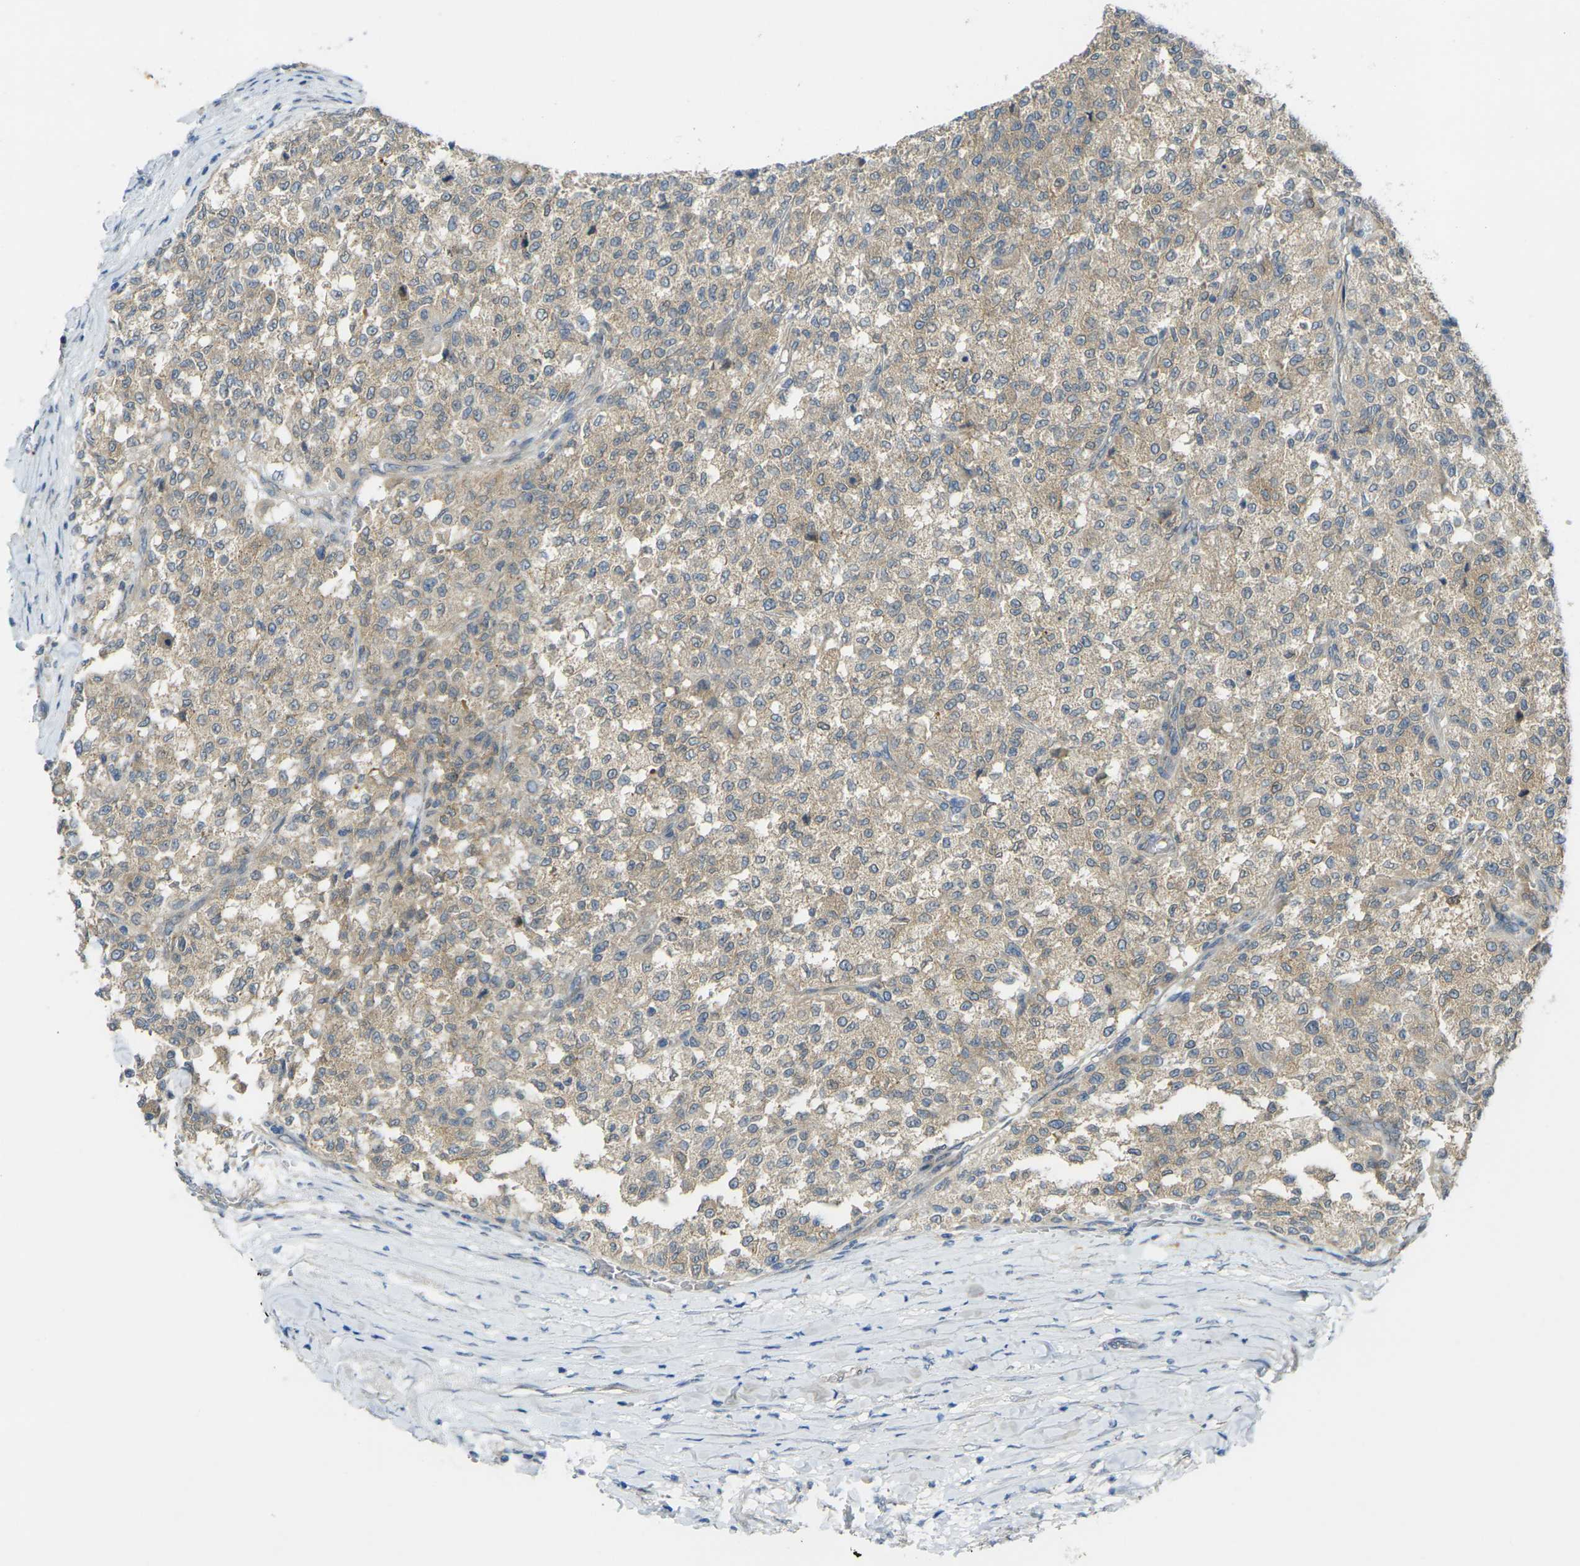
{"staining": {"intensity": "weak", "quantity": ">75%", "location": "cytoplasmic/membranous"}, "tissue": "testis cancer", "cell_type": "Tumor cells", "image_type": "cancer", "snomed": [{"axis": "morphology", "description": "Seminoma, NOS"}, {"axis": "topography", "description": "Testis"}], "caption": "A low amount of weak cytoplasmic/membranous positivity is seen in about >75% of tumor cells in testis seminoma tissue.", "gene": "RHBDD1", "patient": {"sex": "male", "age": 59}}